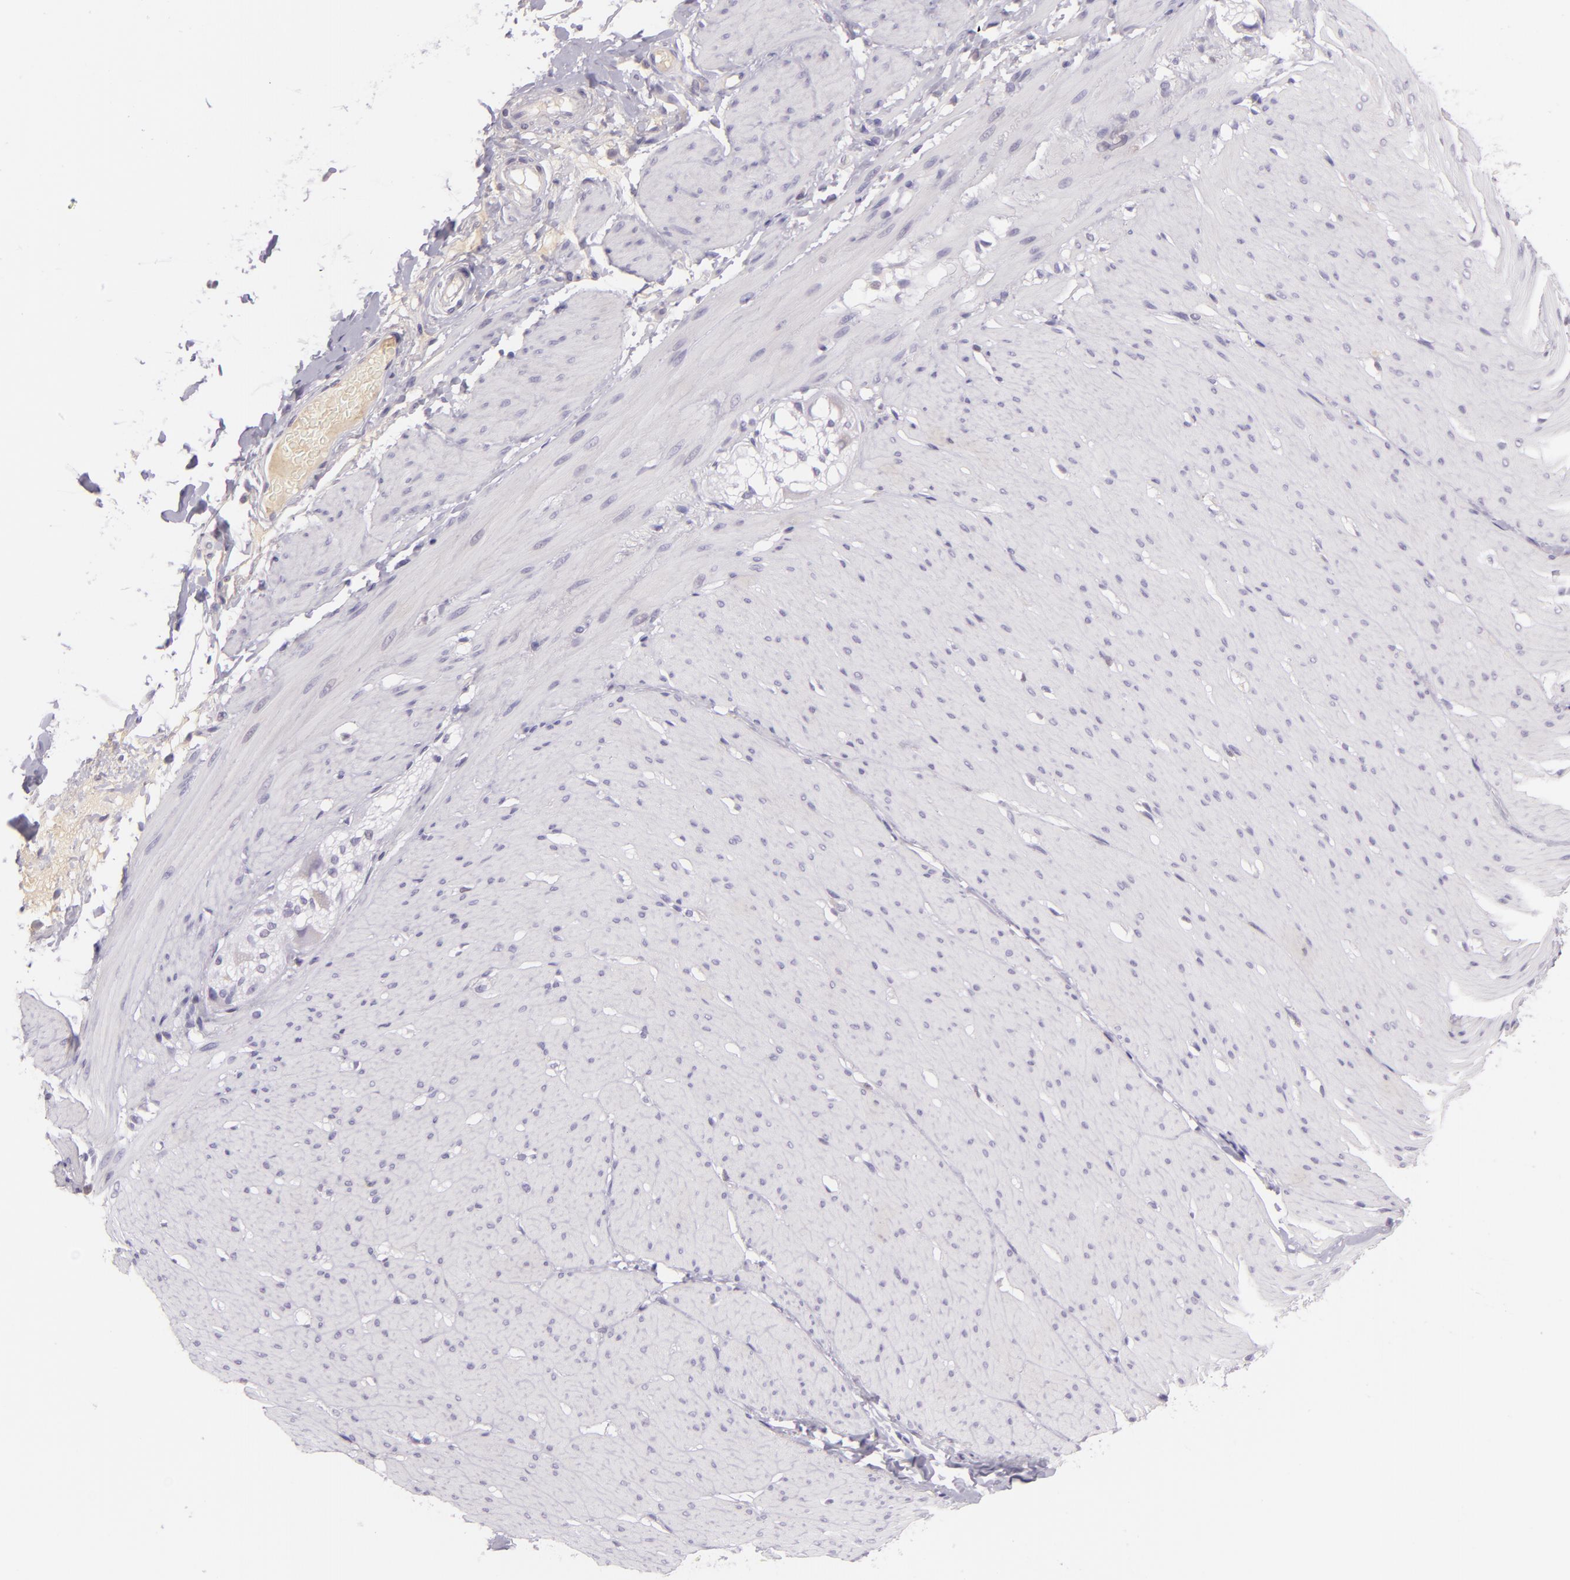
{"staining": {"intensity": "negative", "quantity": "none", "location": "none"}, "tissue": "smooth muscle", "cell_type": "Smooth muscle cells", "image_type": "normal", "snomed": [{"axis": "morphology", "description": "Normal tissue, NOS"}, {"axis": "topography", "description": "Smooth muscle"}, {"axis": "topography", "description": "Colon"}], "caption": "High magnification brightfield microscopy of benign smooth muscle stained with DAB (brown) and counterstained with hematoxylin (blue): smooth muscle cells show no significant expression. (Brightfield microscopy of DAB immunohistochemistry at high magnification).", "gene": "CHEK2", "patient": {"sex": "male", "age": 67}}